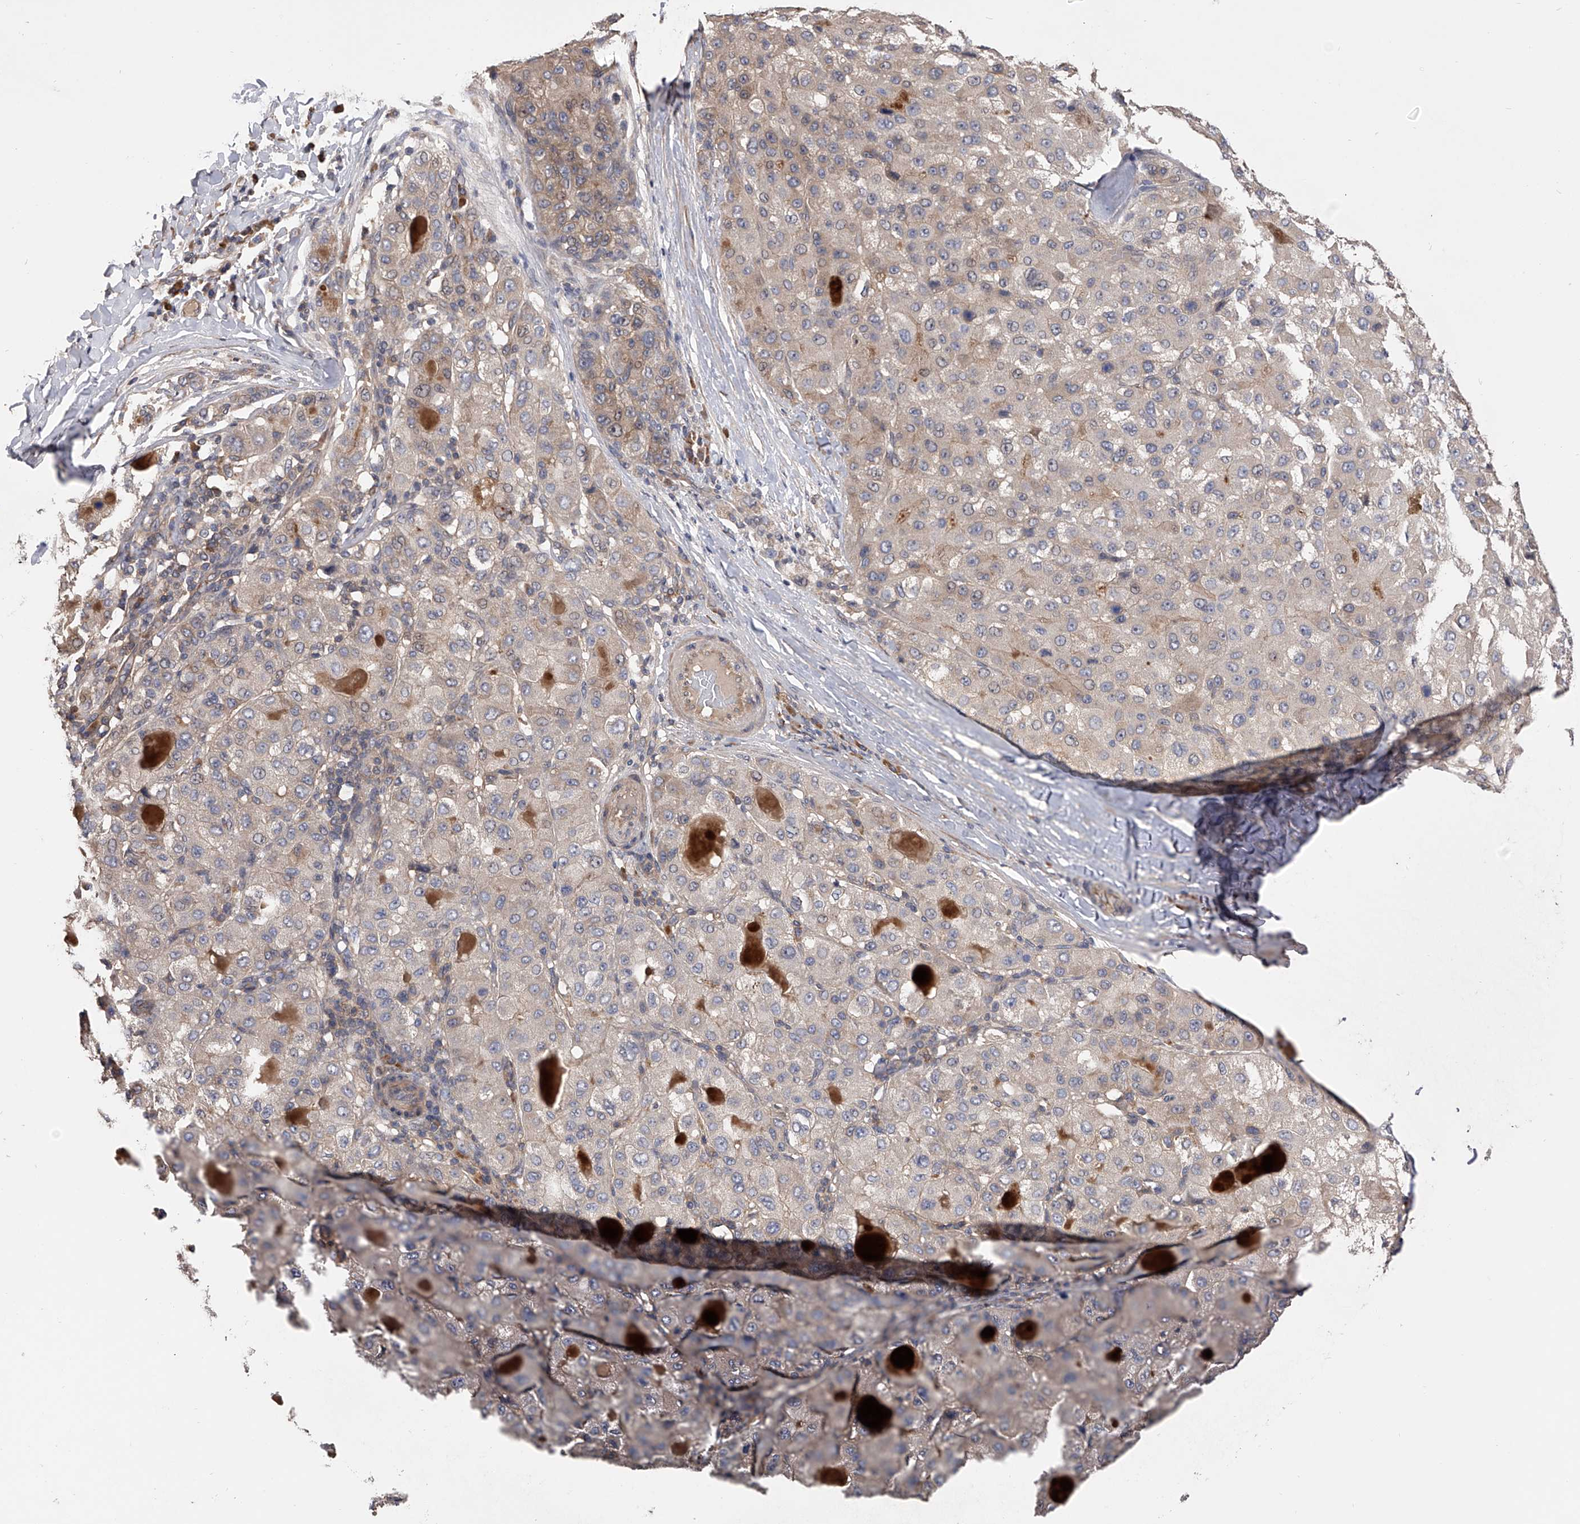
{"staining": {"intensity": "negative", "quantity": "none", "location": "none"}, "tissue": "liver cancer", "cell_type": "Tumor cells", "image_type": "cancer", "snomed": [{"axis": "morphology", "description": "Carcinoma, Hepatocellular, NOS"}, {"axis": "topography", "description": "Liver"}], "caption": "This is an immunohistochemistry image of liver hepatocellular carcinoma. There is no positivity in tumor cells.", "gene": "CFAP298", "patient": {"sex": "male", "age": 80}}